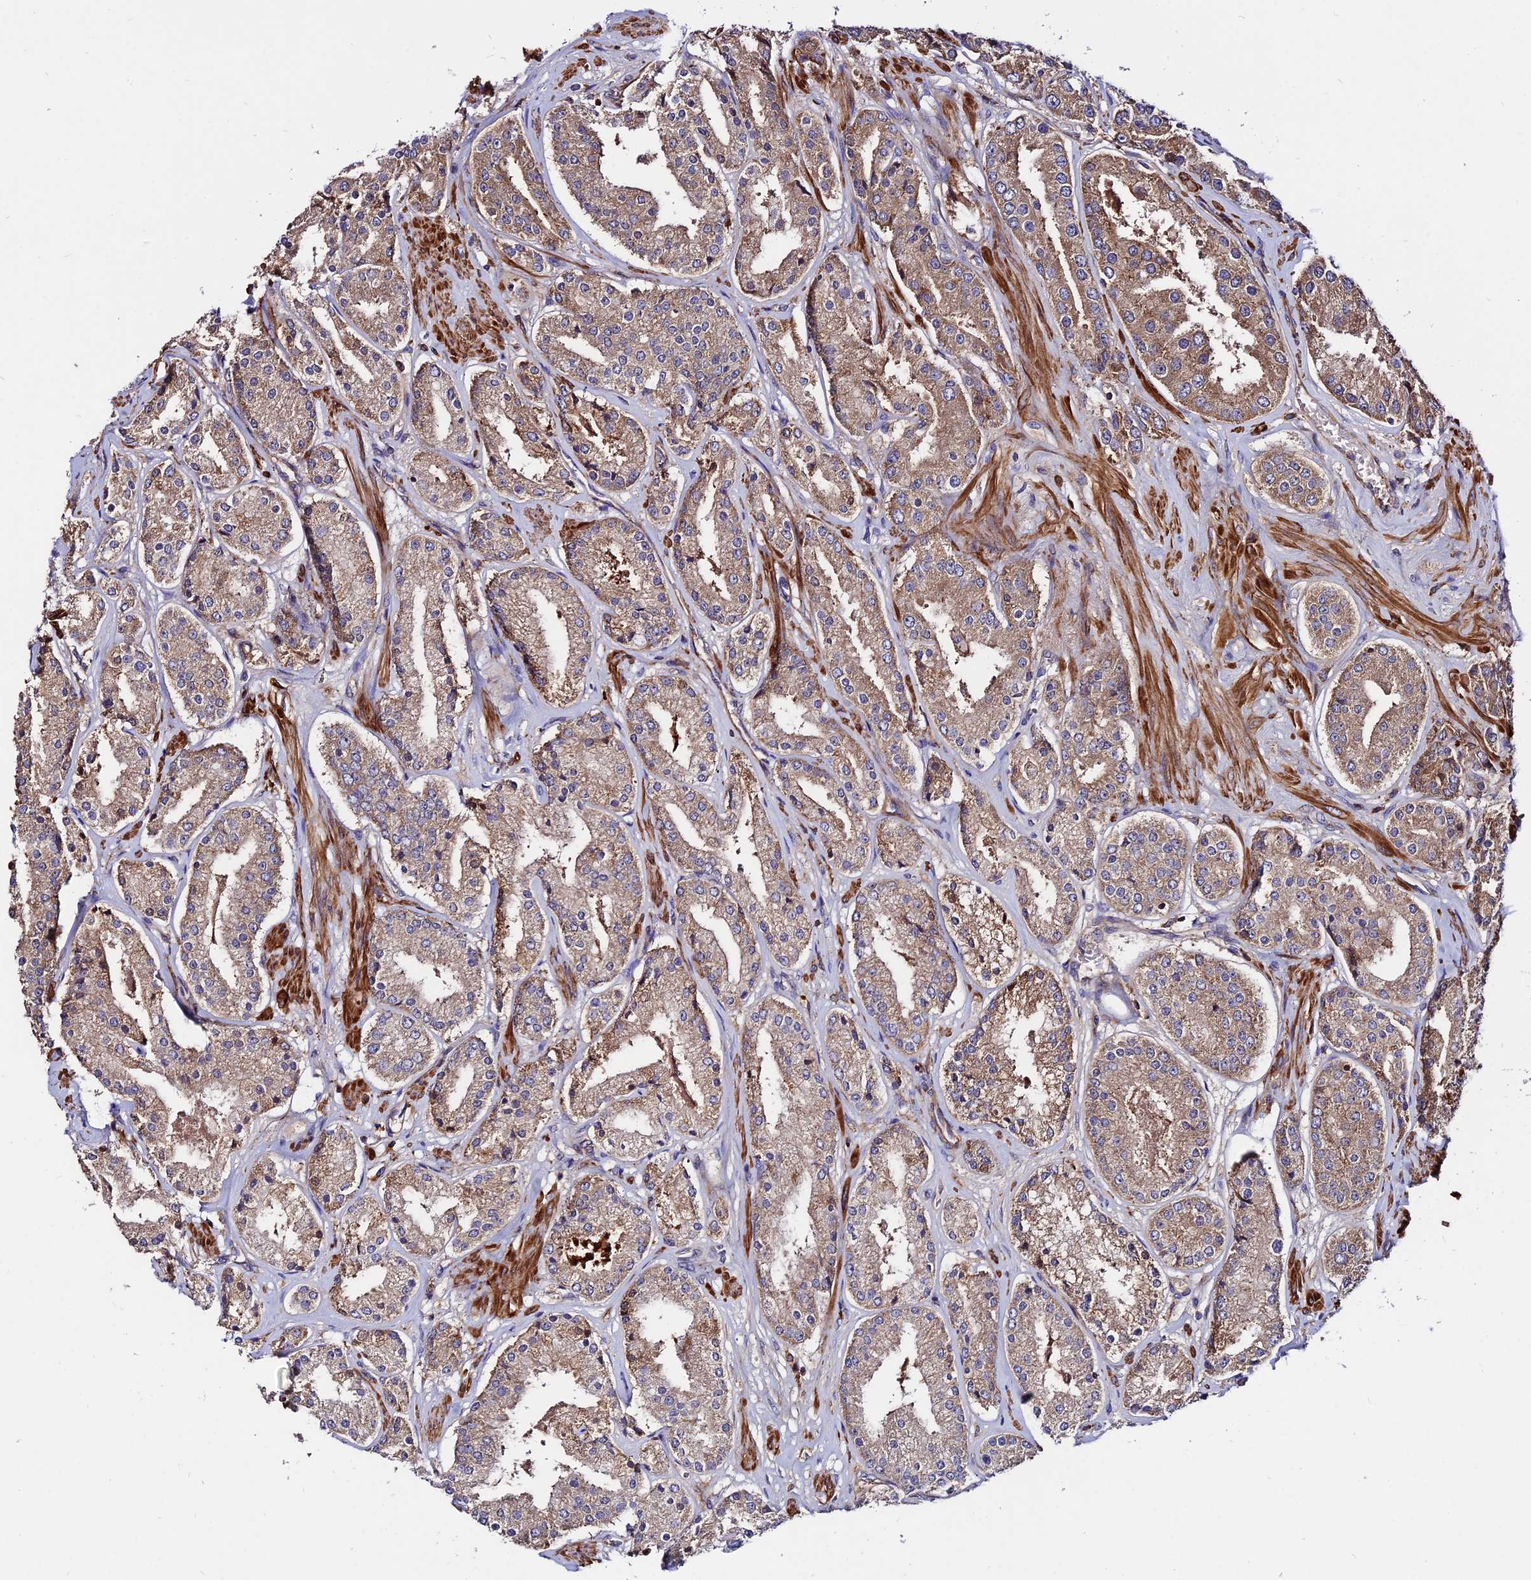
{"staining": {"intensity": "weak", "quantity": ">75%", "location": "cytoplasmic/membranous"}, "tissue": "prostate cancer", "cell_type": "Tumor cells", "image_type": "cancer", "snomed": [{"axis": "morphology", "description": "Adenocarcinoma, High grade"}, {"axis": "topography", "description": "Prostate"}], "caption": "Immunohistochemistry (IHC) histopathology image of neoplastic tissue: human prostate high-grade adenocarcinoma stained using immunohistochemistry (IHC) demonstrates low levels of weak protein expression localized specifically in the cytoplasmic/membranous of tumor cells, appearing as a cytoplasmic/membranous brown color.", "gene": "PYM1", "patient": {"sex": "male", "age": 63}}